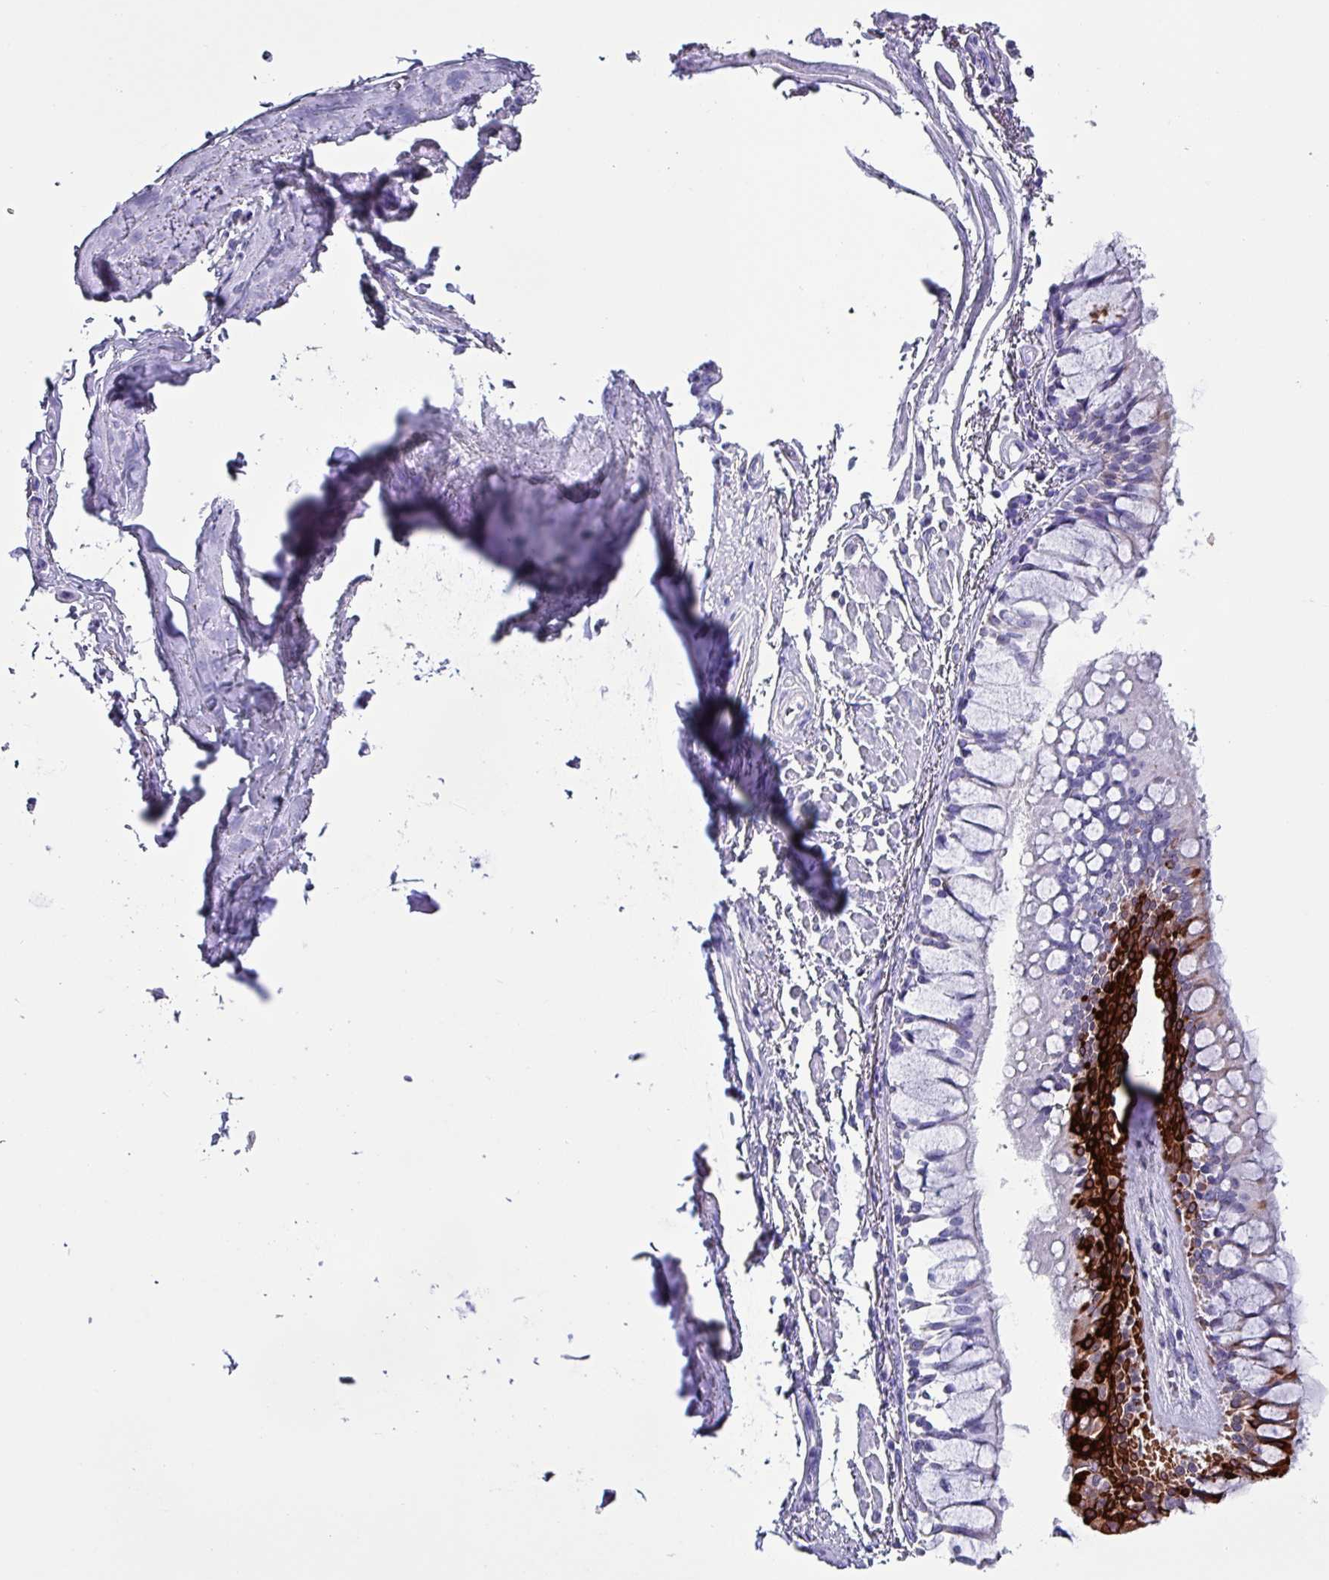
{"staining": {"intensity": "strong", "quantity": "<25%", "location": "cytoplasmic/membranous"}, "tissue": "bronchus", "cell_type": "Respiratory epithelial cells", "image_type": "normal", "snomed": [{"axis": "morphology", "description": "Normal tissue, NOS"}, {"axis": "topography", "description": "Bronchus"}], "caption": "An image showing strong cytoplasmic/membranous expression in approximately <25% of respiratory epithelial cells in unremarkable bronchus, as visualized by brown immunohistochemical staining.", "gene": "KRT6A", "patient": {"sex": "male", "age": 70}}